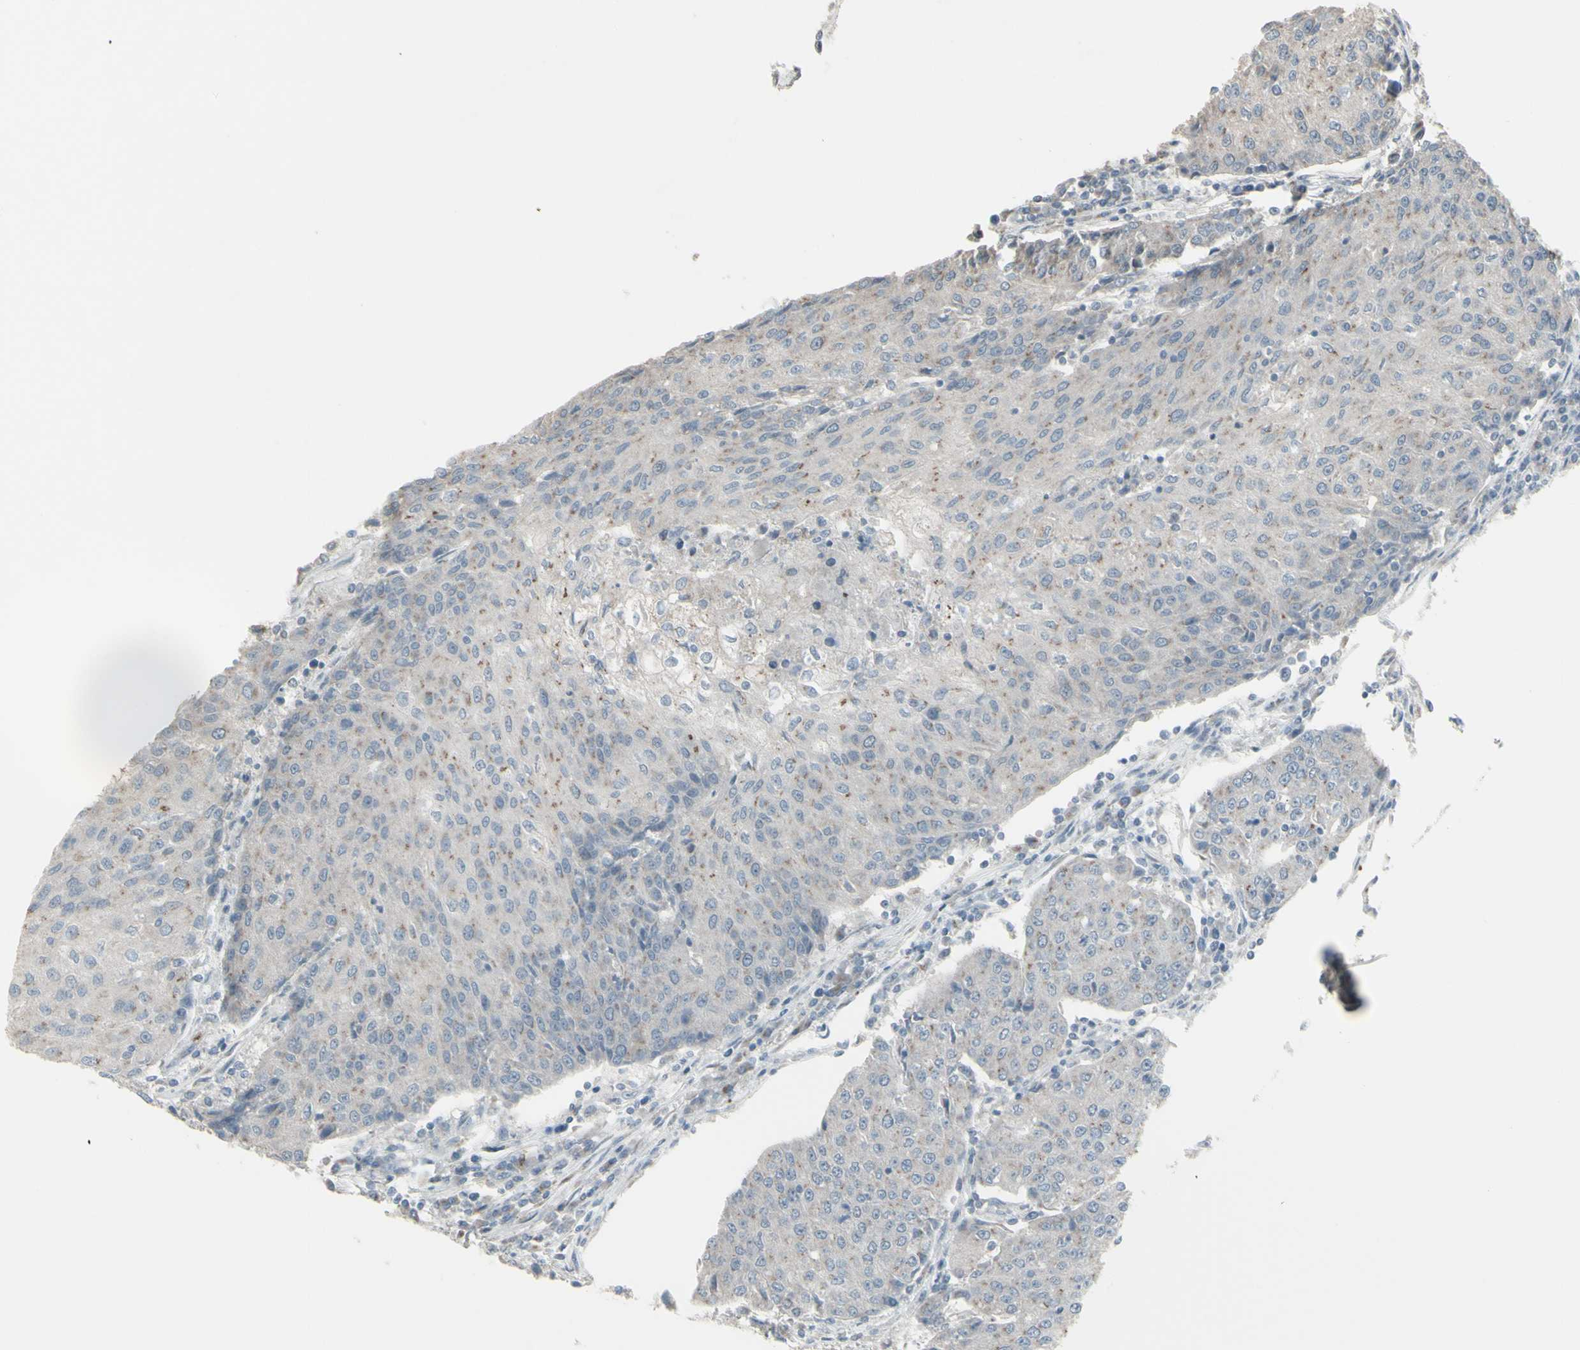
{"staining": {"intensity": "weak", "quantity": "<25%", "location": "cytoplasmic/membranous"}, "tissue": "urothelial cancer", "cell_type": "Tumor cells", "image_type": "cancer", "snomed": [{"axis": "morphology", "description": "Urothelial carcinoma, High grade"}, {"axis": "topography", "description": "Urinary bladder"}], "caption": "Immunohistochemistry photomicrograph of urothelial cancer stained for a protein (brown), which demonstrates no positivity in tumor cells.", "gene": "CD79B", "patient": {"sex": "female", "age": 85}}